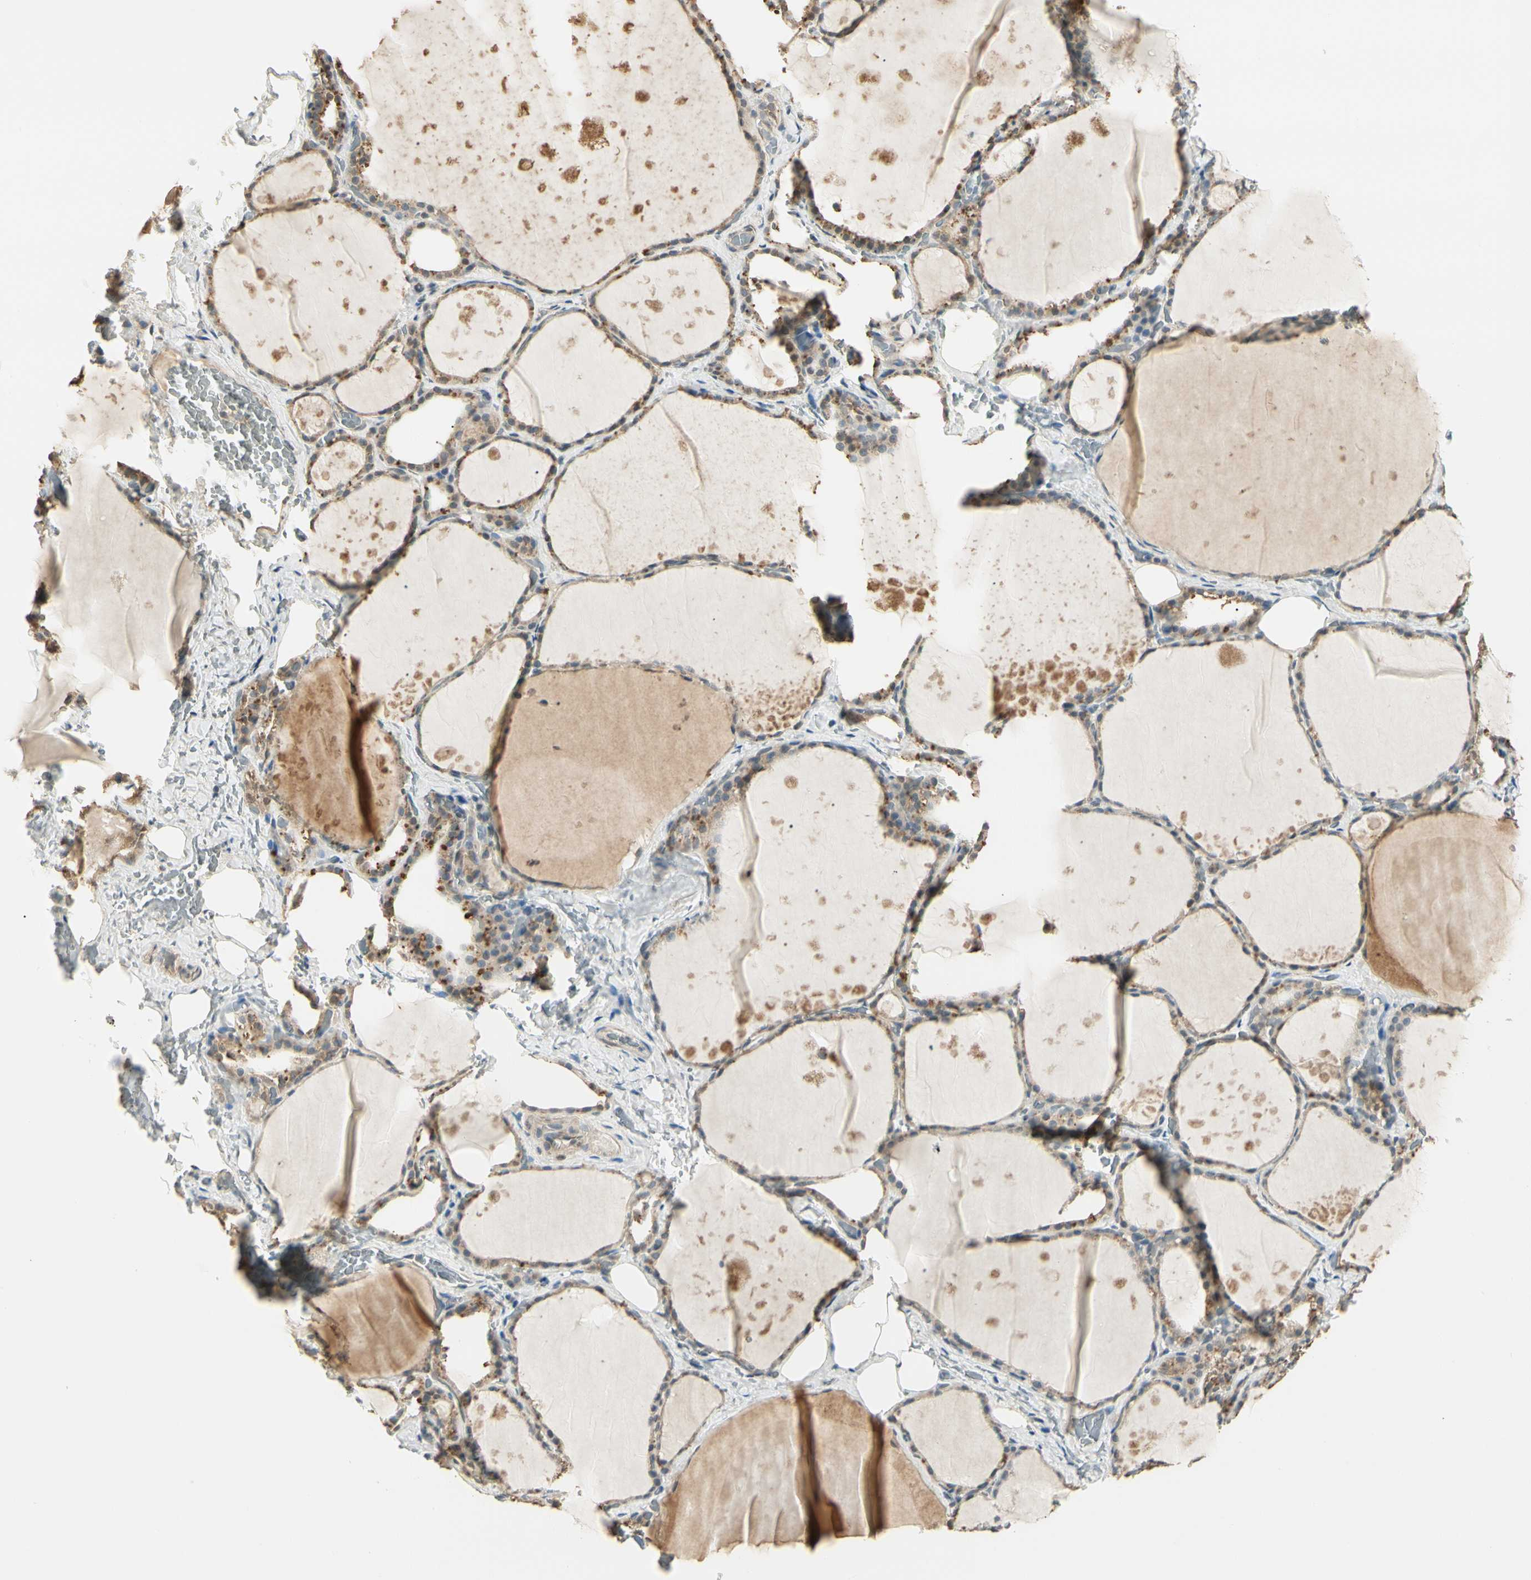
{"staining": {"intensity": "weak", "quantity": ">75%", "location": "cytoplasmic/membranous"}, "tissue": "thyroid gland", "cell_type": "Glandular cells", "image_type": "normal", "snomed": [{"axis": "morphology", "description": "Normal tissue, NOS"}, {"axis": "topography", "description": "Thyroid gland"}], "caption": "Glandular cells reveal low levels of weak cytoplasmic/membranous expression in about >75% of cells in unremarkable thyroid gland. The staining was performed using DAB, with brown indicating positive protein expression. Nuclei are stained blue with hematoxylin.", "gene": "SGCA", "patient": {"sex": "male", "age": 61}}